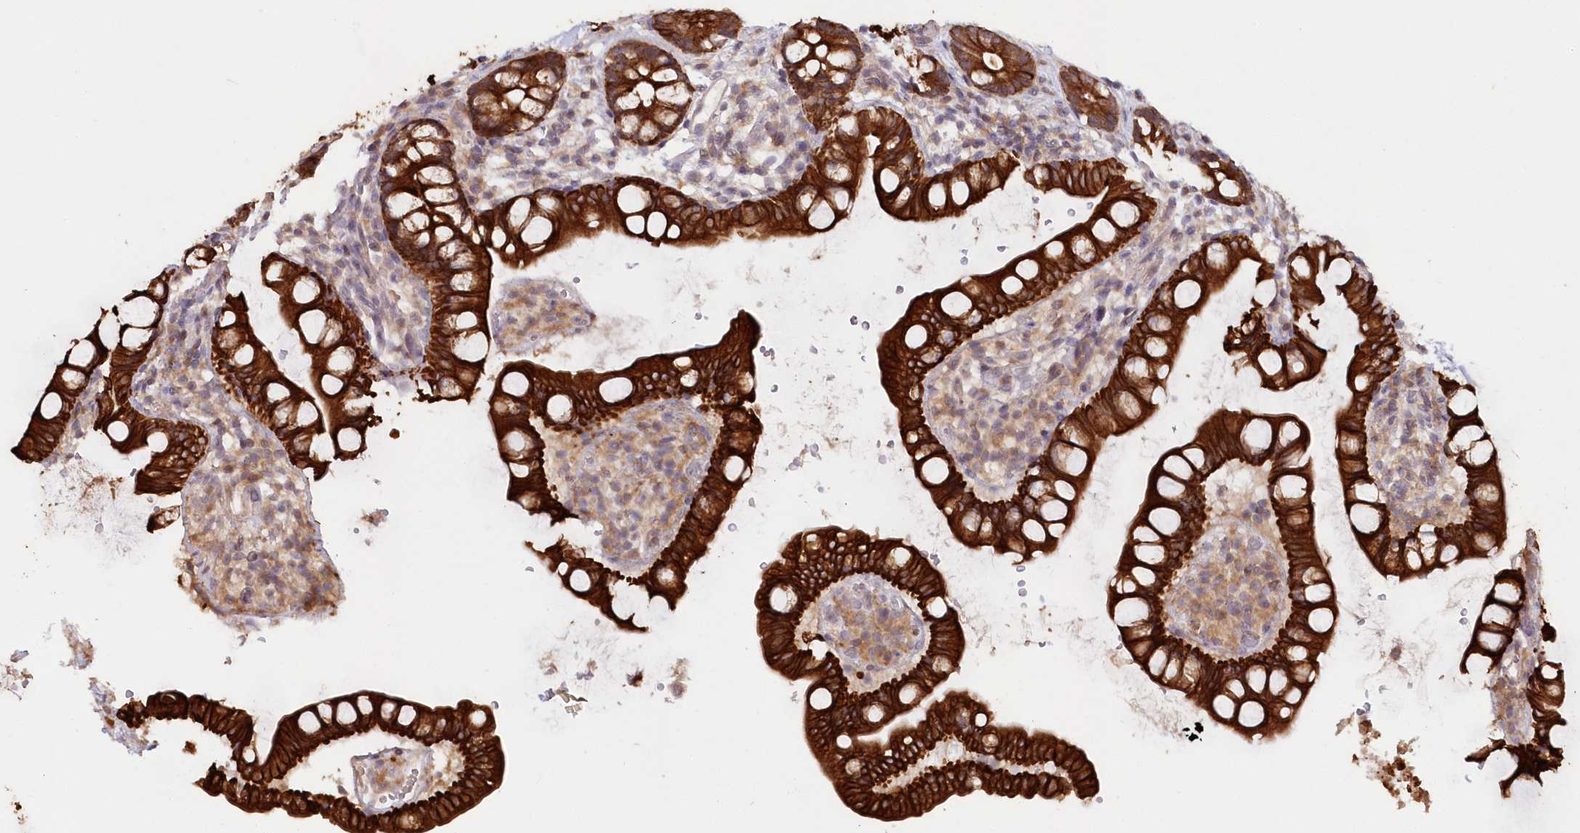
{"staining": {"intensity": "strong", "quantity": ">75%", "location": "cytoplasmic/membranous"}, "tissue": "small intestine", "cell_type": "Glandular cells", "image_type": "normal", "snomed": [{"axis": "morphology", "description": "Normal tissue, NOS"}, {"axis": "topography", "description": "Smooth muscle"}, {"axis": "topography", "description": "Small intestine"}], "caption": "An immunohistochemistry micrograph of unremarkable tissue is shown. Protein staining in brown highlights strong cytoplasmic/membranous positivity in small intestine within glandular cells. The staining was performed using DAB (3,3'-diaminobenzidine) to visualize the protein expression in brown, while the nuclei were stained in blue with hematoxylin (Magnification: 20x).", "gene": "SNED1", "patient": {"sex": "female", "age": 84}}